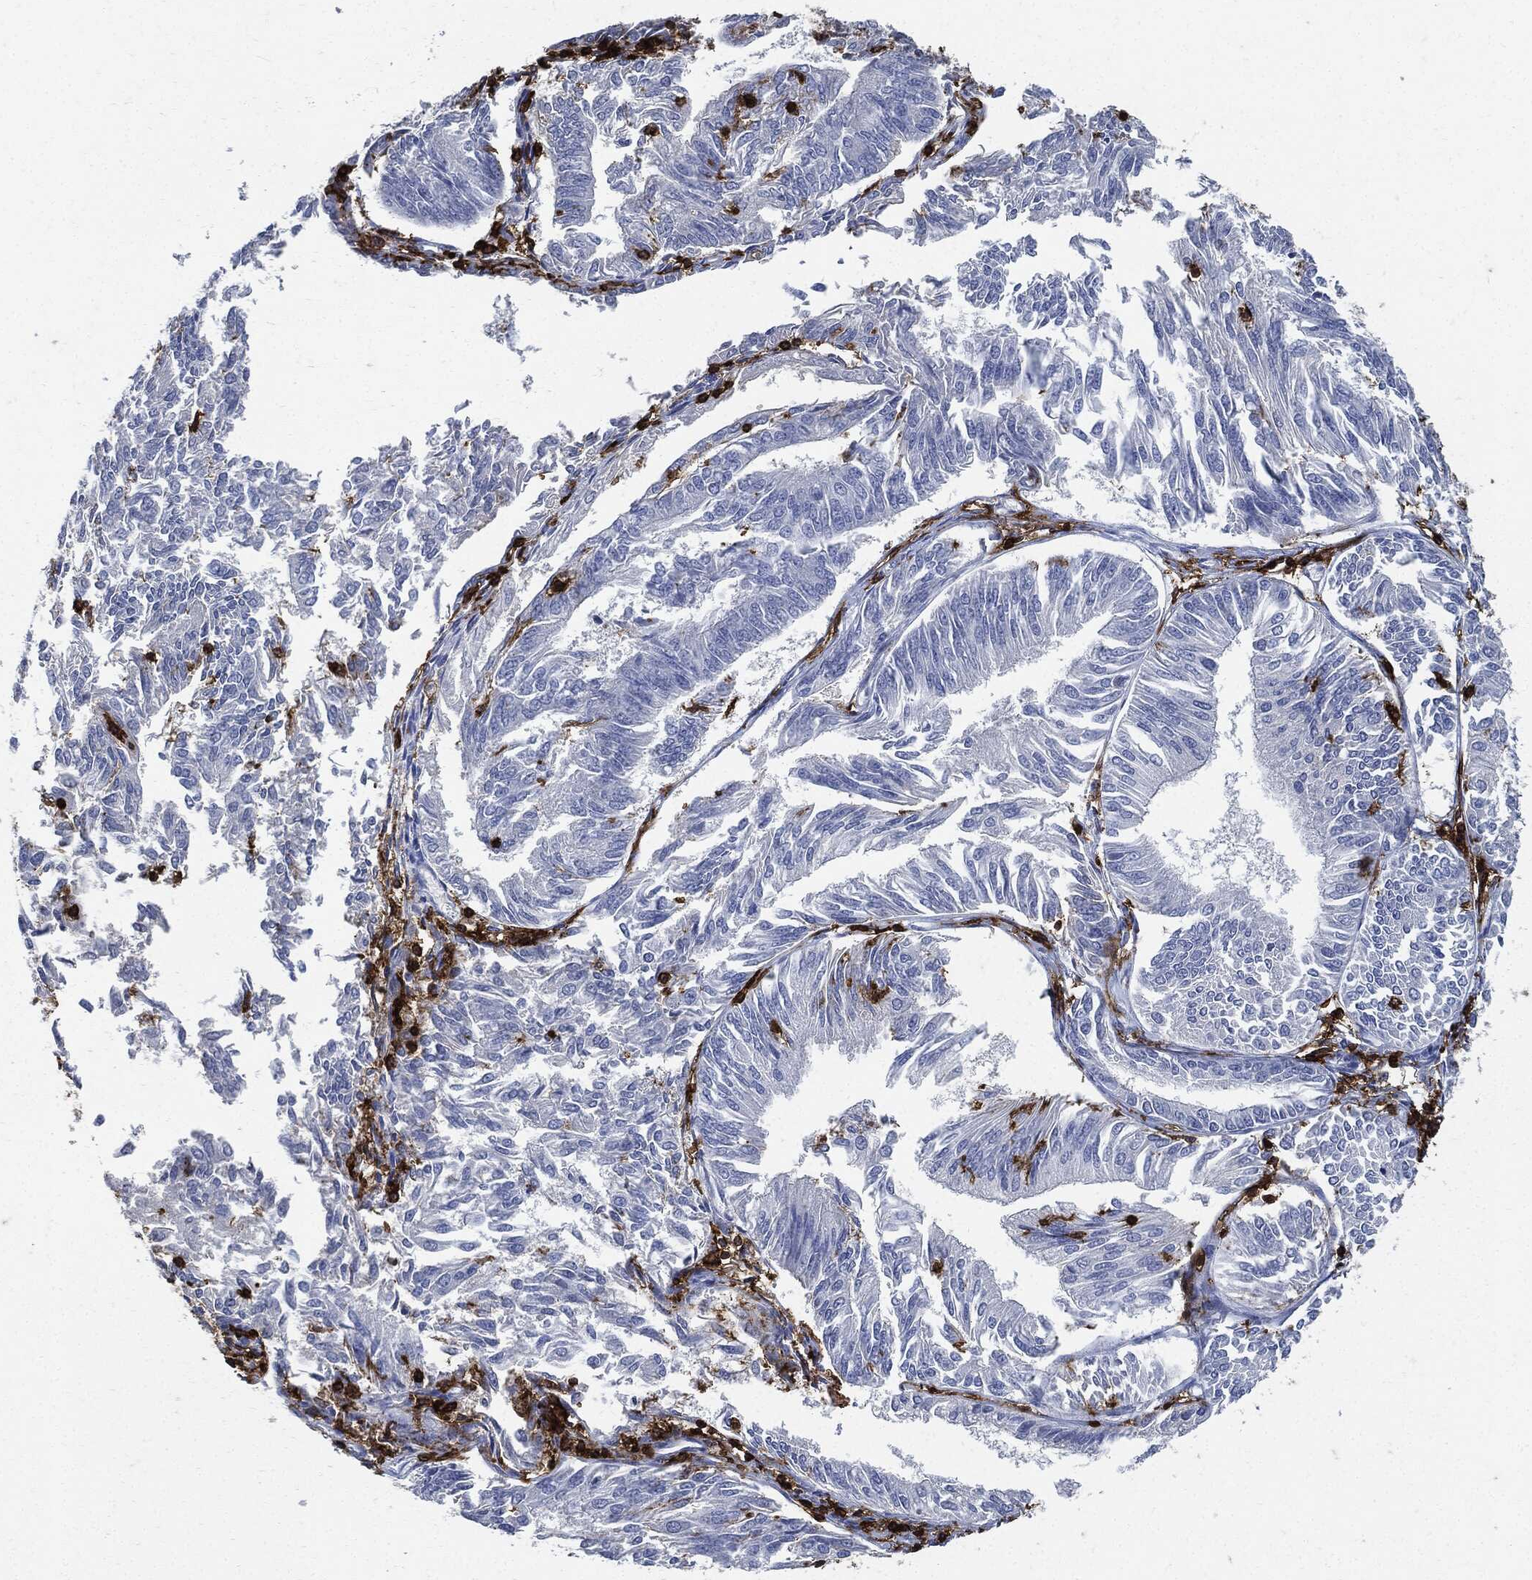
{"staining": {"intensity": "negative", "quantity": "none", "location": "none"}, "tissue": "endometrial cancer", "cell_type": "Tumor cells", "image_type": "cancer", "snomed": [{"axis": "morphology", "description": "Adenocarcinoma, NOS"}, {"axis": "topography", "description": "Endometrium"}], "caption": "This micrograph is of endometrial adenocarcinoma stained with immunohistochemistry to label a protein in brown with the nuclei are counter-stained blue. There is no positivity in tumor cells. (DAB (3,3'-diaminobenzidine) immunohistochemistry (IHC), high magnification).", "gene": "PTPRC", "patient": {"sex": "female", "age": 58}}